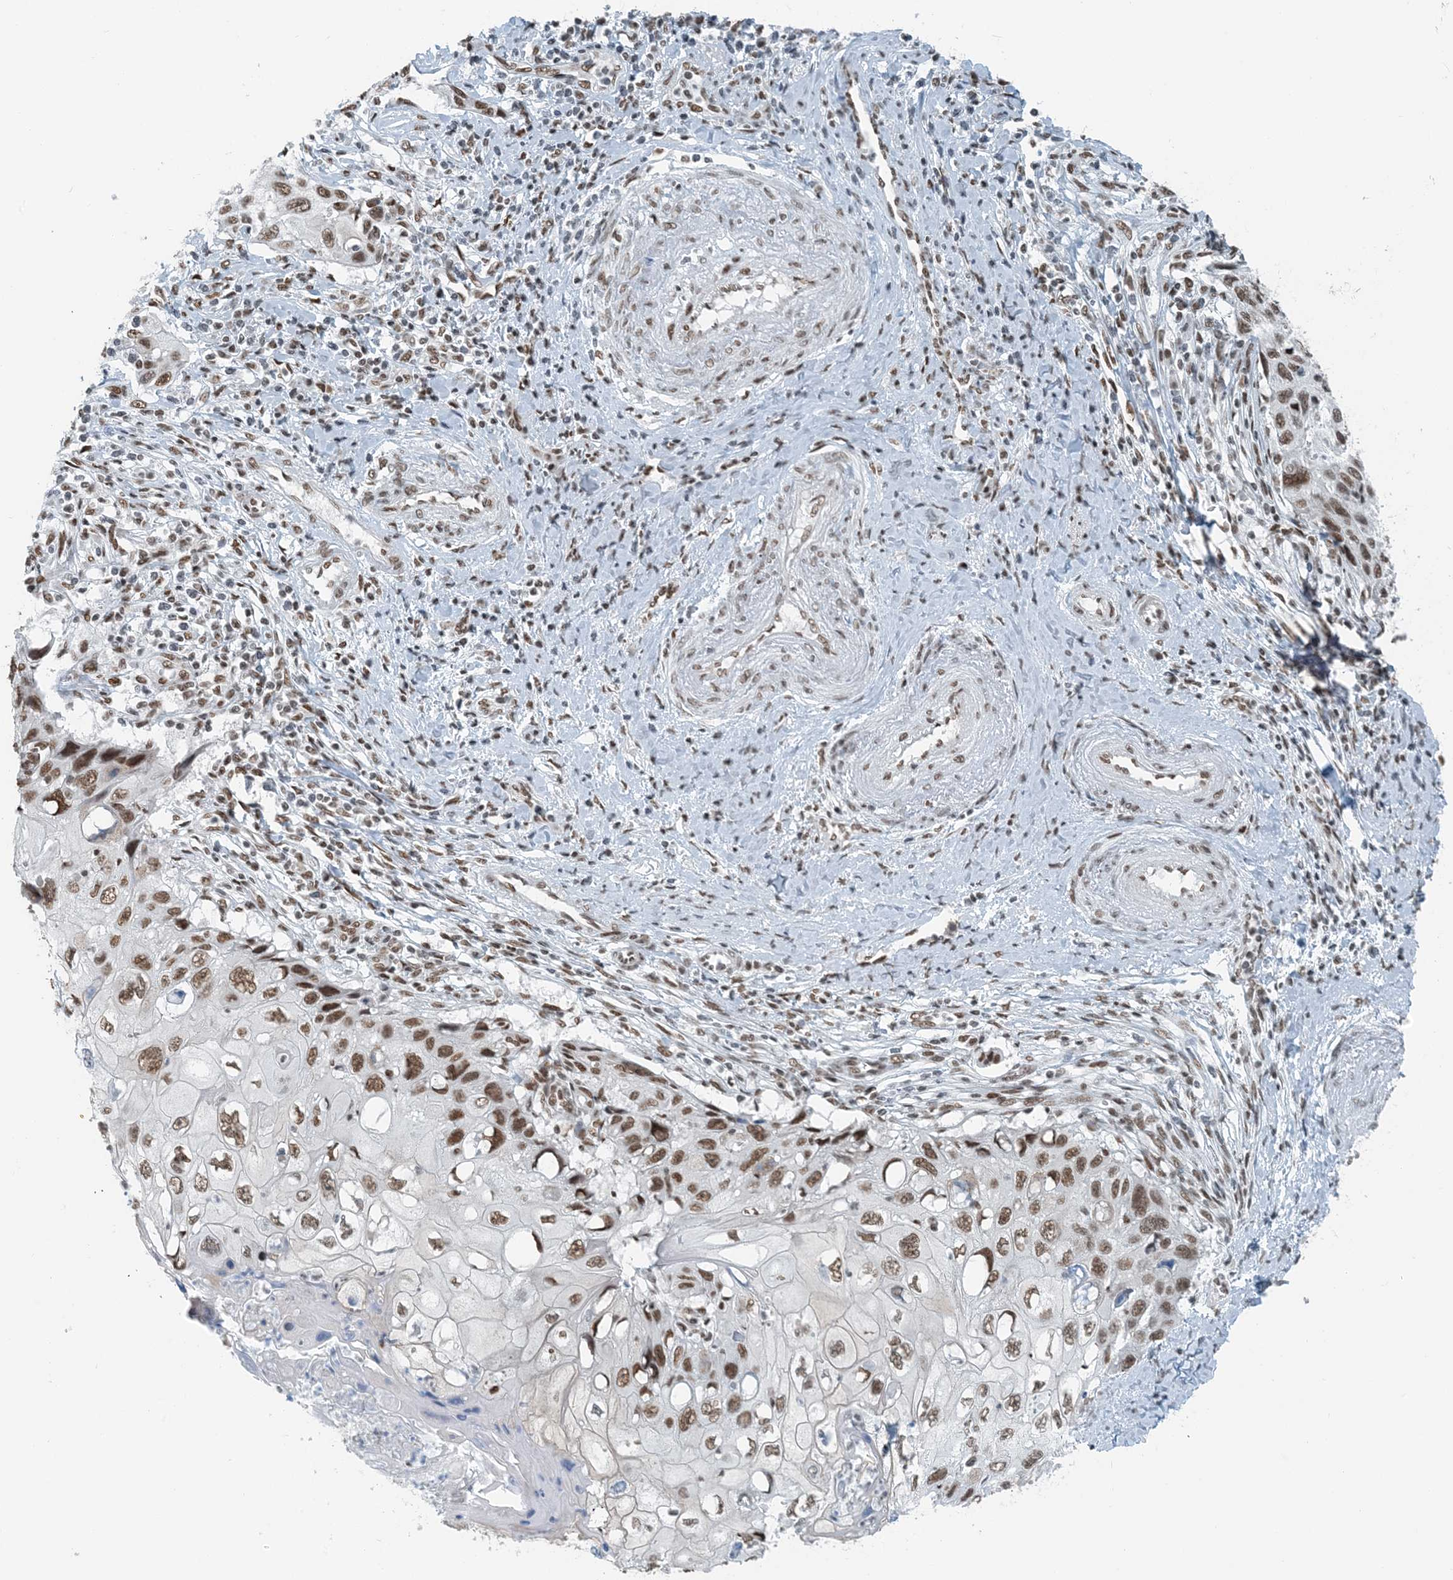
{"staining": {"intensity": "moderate", "quantity": ">75%", "location": "nuclear"}, "tissue": "cervical cancer", "cell_type": "Tumor cells", "image_type": "cancer", "snomed": [{"axis": "morphology", "description": "Squamous cell carcinoma, NOS"}, {"axis": "topography", "description": "Cervix"}], "caption": "Immunohistochemistry (DAB) staining of cervical cancer (squamous cell carcinoma) reveals moderate nuclear protein staining in about >75% of tumor cells.", "gene": "ZNF500", "patient": {"sex": "female", "age": 70}}